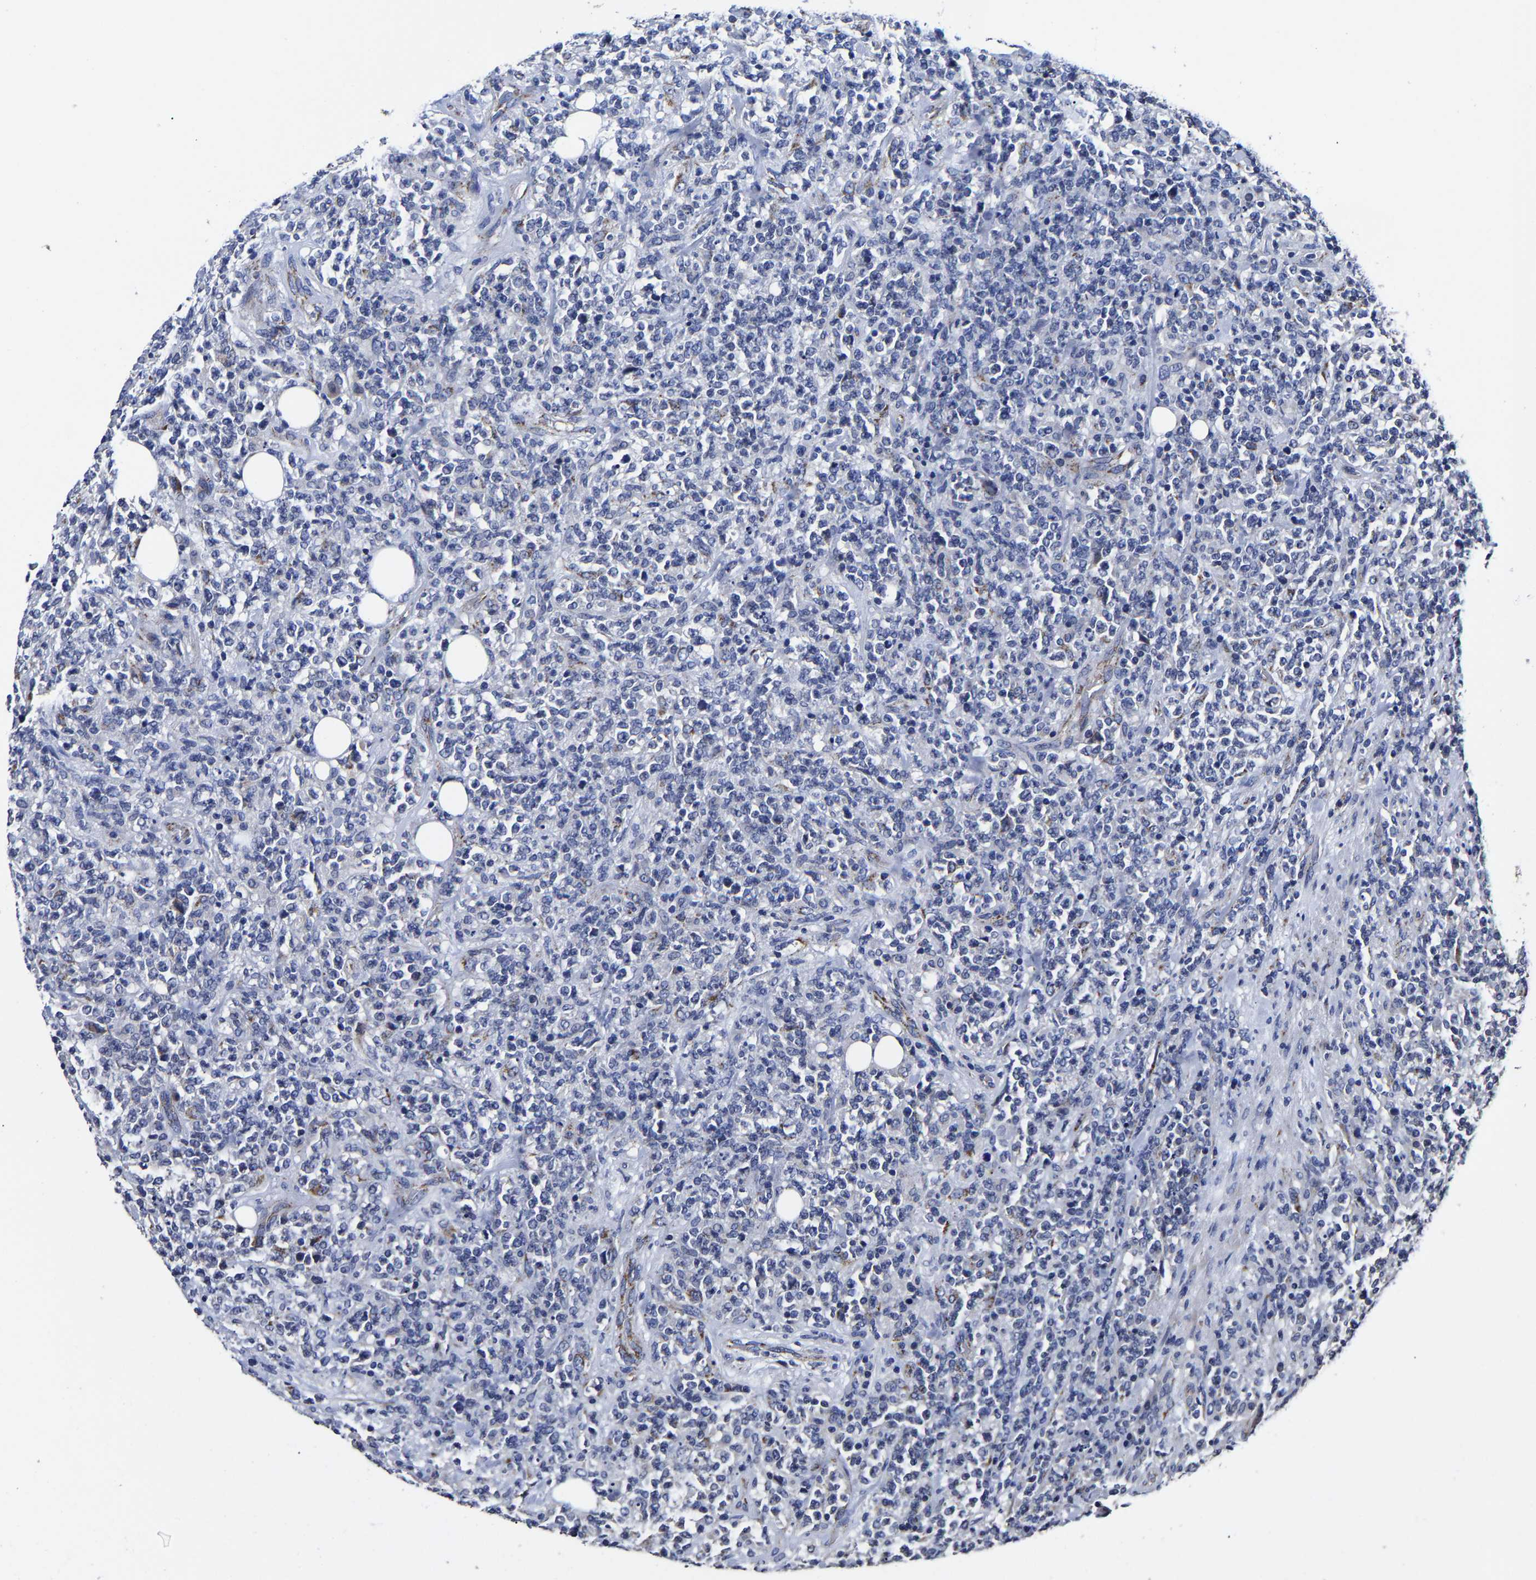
{"staining": {"intensity": "negative", "quantity": "none", "location": "none"}, "tissue": "lymphoma", "cell_type": "Tumor cells", "image_type": "cancer", "snomed": [{"axis": "morphology", "description": "Malignant lymphoma, non-Hodgkin's type, High grade"}, {"axis": "topography", "description": "Soft tissue"}], "caption": "Micrograph shows no protein staining in tumor cells of lymphoma tissue.", "gene": "AASS", "patient": {"sex": "male", "age": 18}}